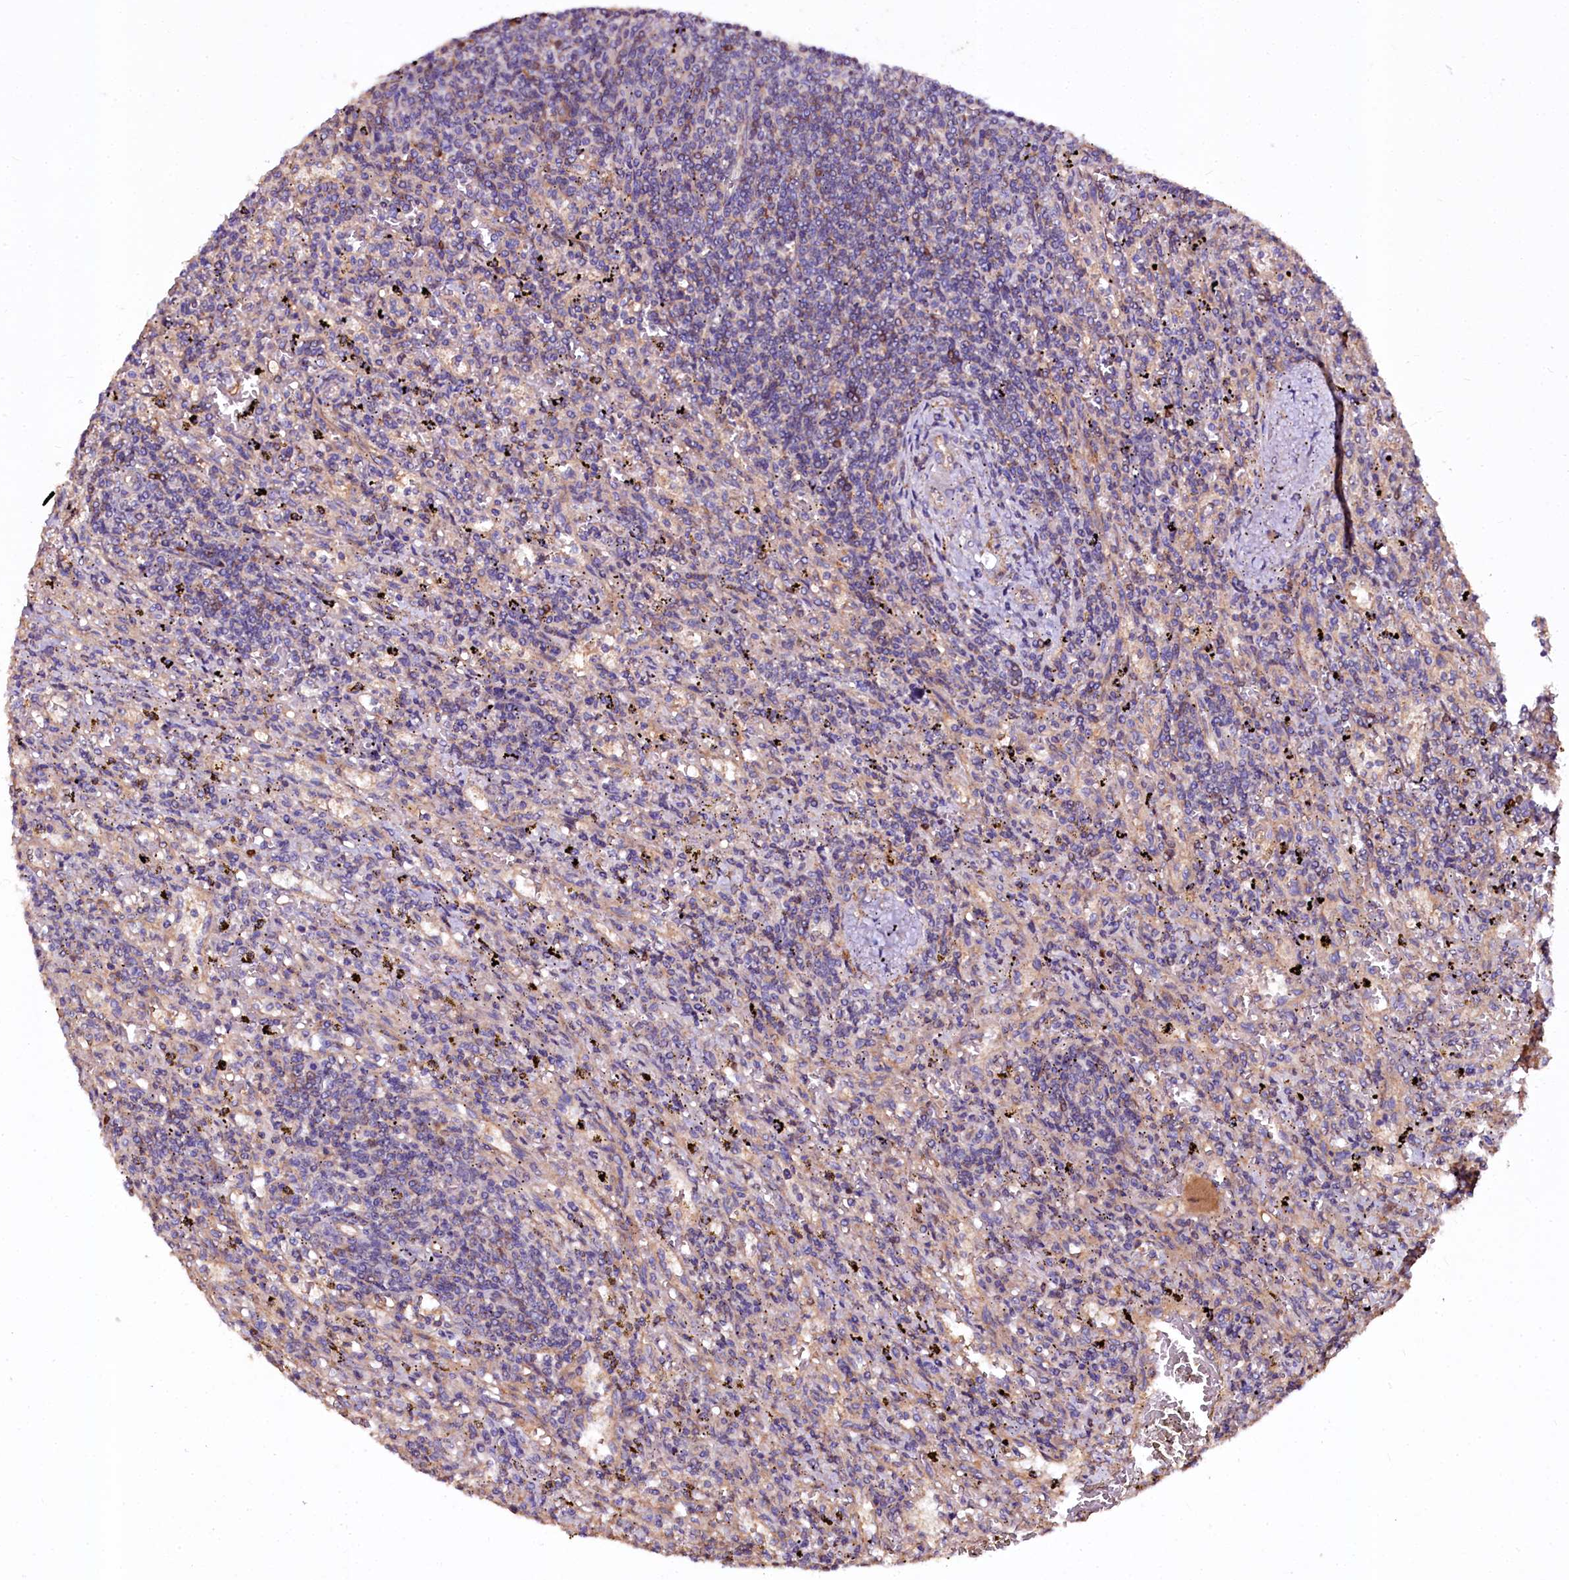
{"staining": {"intensity": "negative", "quantity": "none", "location": "none"}, "tissue": "lymphoma", "cell_type": "Tumor cells", "image_type": "cancer", "snomed": [{"axis": "morphology", "description": "Malignant lymphoma, non-Hodgkin's type, Low grade"}, {"axis": "topography", "description": "Spleen"}], "caption": "Immunohistochemistry of low-grade malignant lymphoma, non-Hodgkin's type exhibits no staining in tumor cells. (Brightfield microscopy of DAB (3,3'-diaminobenzidine) immunohistochemistry (IHC) at high magnification).", "gene": "APPL2", "patient": {"sex": "male", "age": 76}}